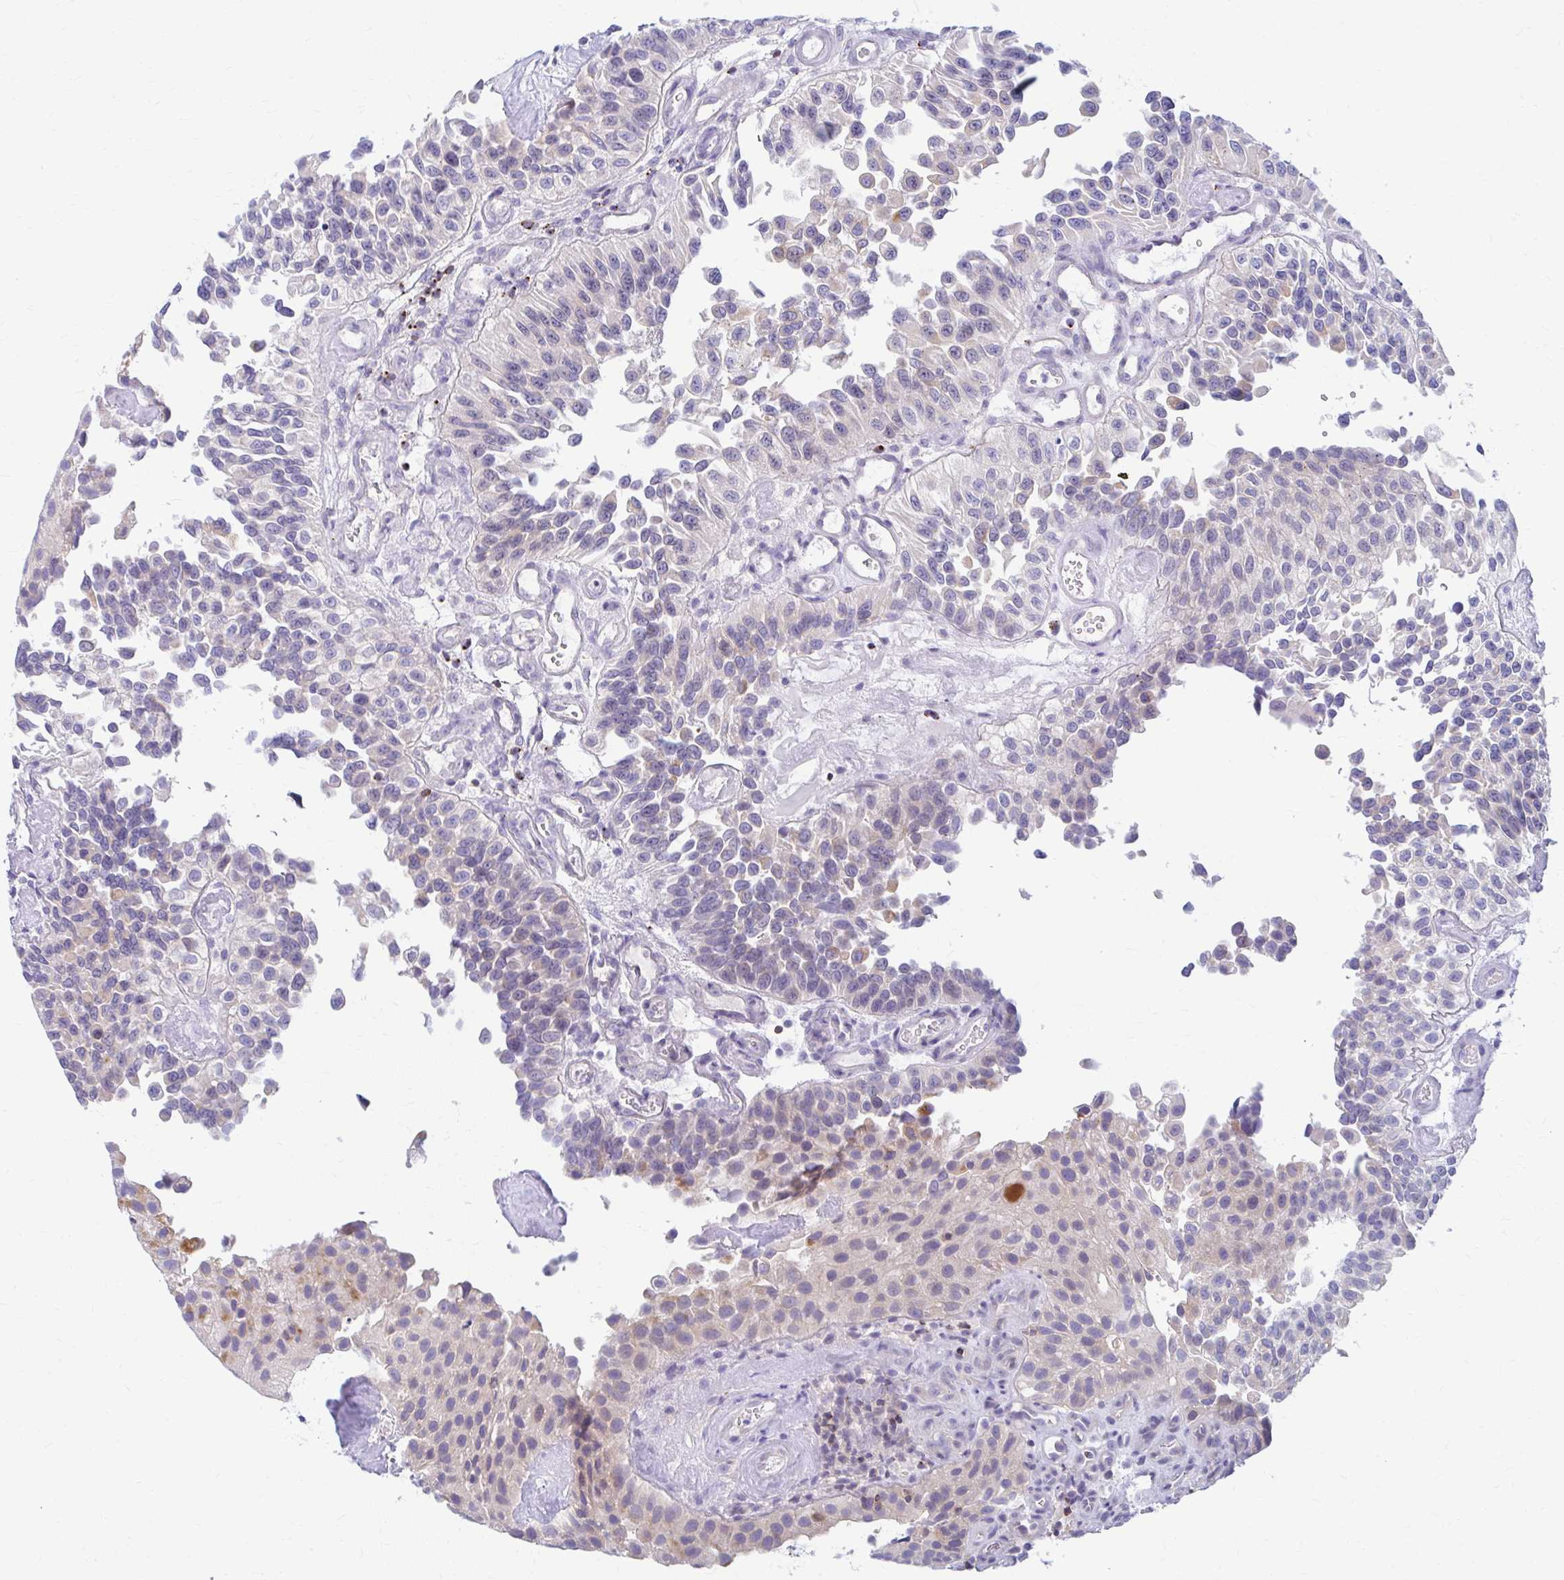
{"staining": {"intensity": "moderate", "quantity": "<25%", "location": "cytoplasmic/membranous"}, "tissue": "urothelial cancer", "cell_type": "Tumor cells", "image_type": "cancer", "snomed": [{"axis": "morphology", "description": "Urothelial carcinoma, NOS"}, {"axis": "topography", "description": "Urinary bladder"}], "caption": "High-magnification brightfield microscopy of transitional cell carcinoma stained with DAB (3,3'-diaminobenzidine) (brown) and counterstained with hematoxylin (blue). tumor cells exhibit moderate cytoplasmic/membranous positivity is seen in about<25% of cells. (brown staining indicates protein expression, while blue staining denotes nuclei).", "gene": "RADIL", "patient": {"sex": "male", "age": 87}}